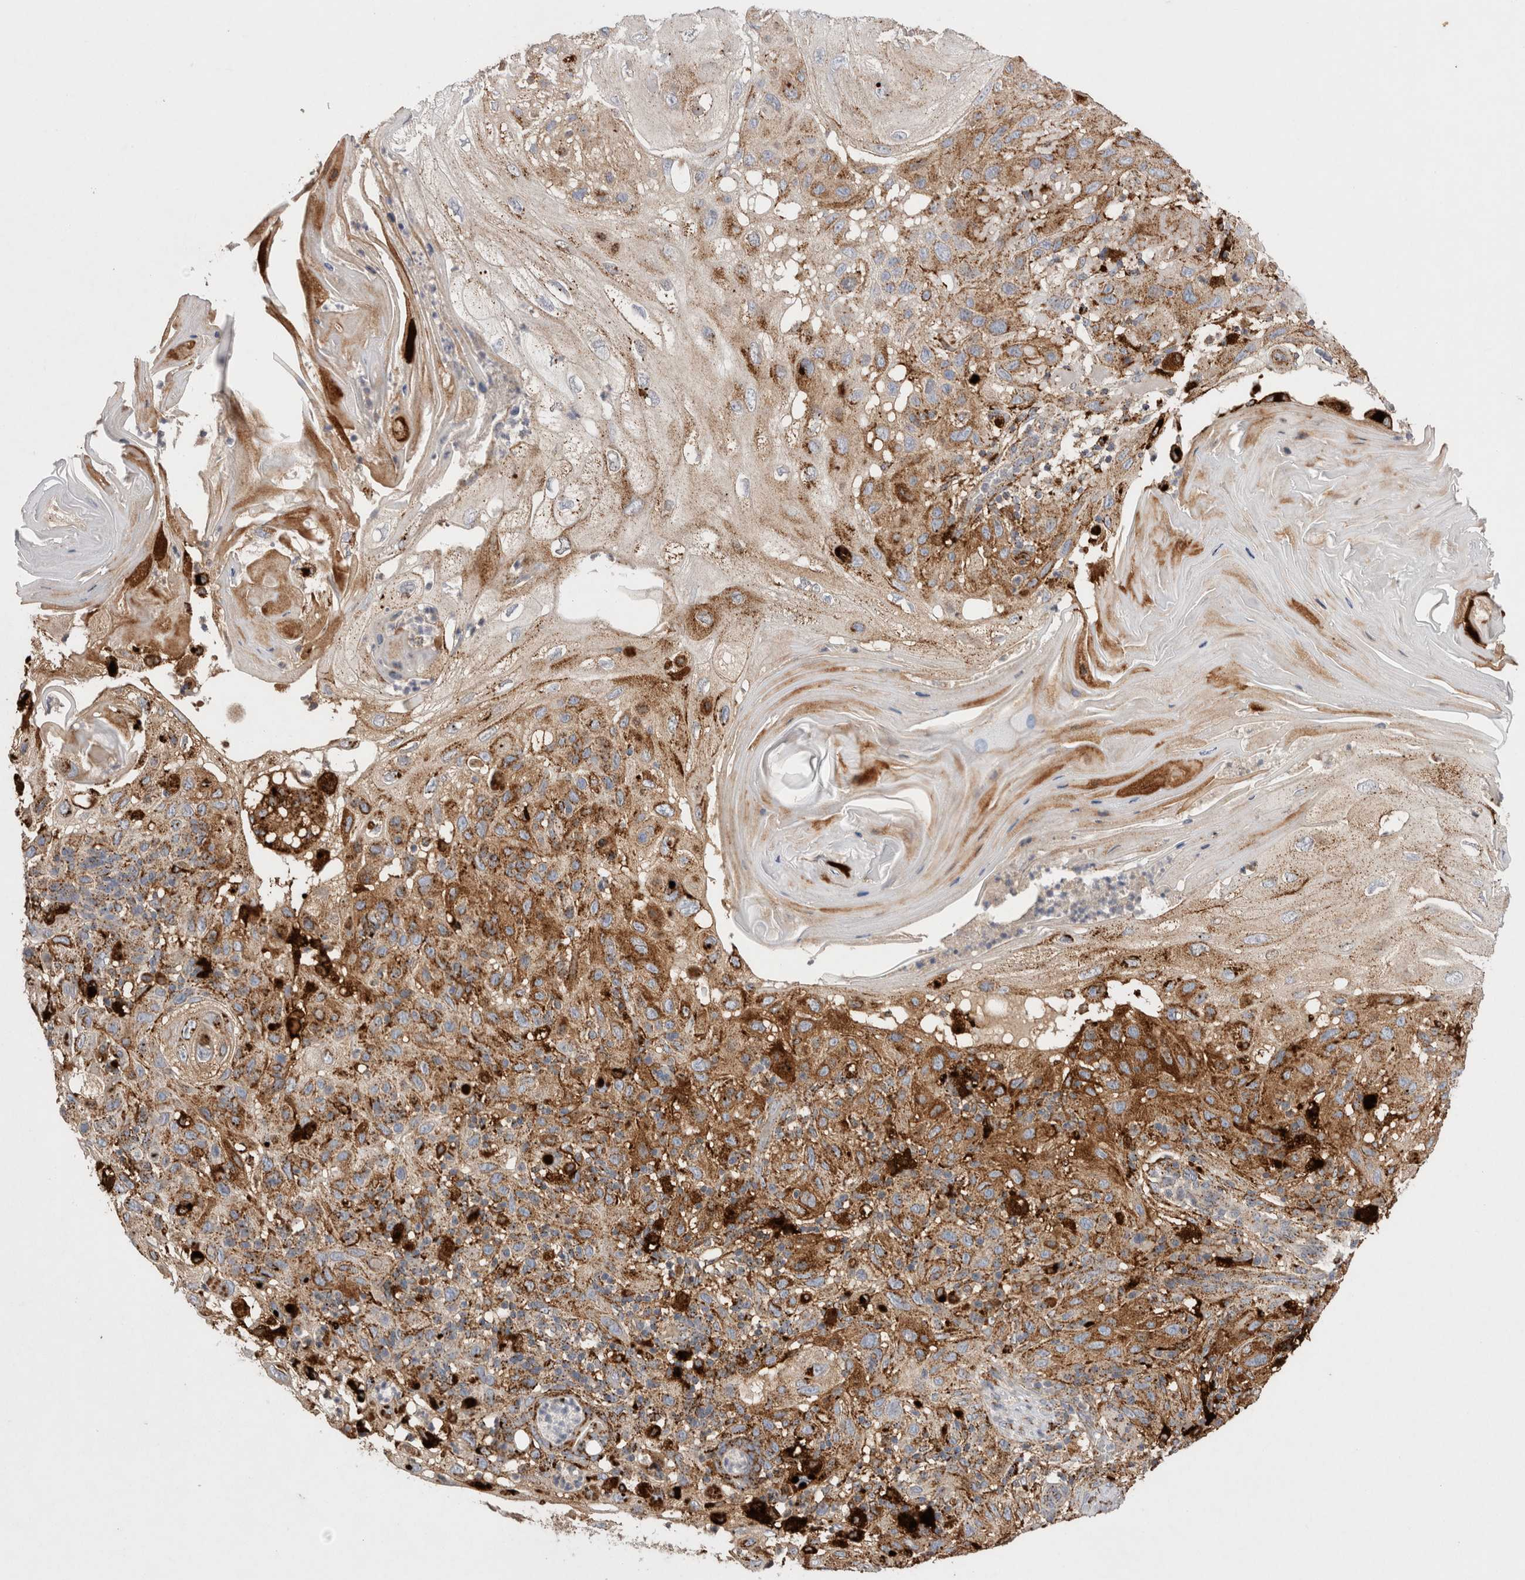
{"staining": {"intensity": "strong", "quantity": ">75%", "location": "cytoplasmic/membranous"}, "tissue": "skin cancer", "cell_type": "Tumor cells", "image_type": "cancer", "snomed": [{"axis": "morphology", "description": "Normal tissue, NOS"}, {"axis": "morphology", "description": "Squamous cell carcinoma, NOS"}, {"axis": "topography", "description": "Skin"}], "caption": "The histopathology image shows staining of squamous cell carcinoma (skin), revealing strong cytoplasmic/membranous protein staining (brown color) within tumor cells.", "gene": "CTSA", "patient": {"sex": "female", "age": 96}}